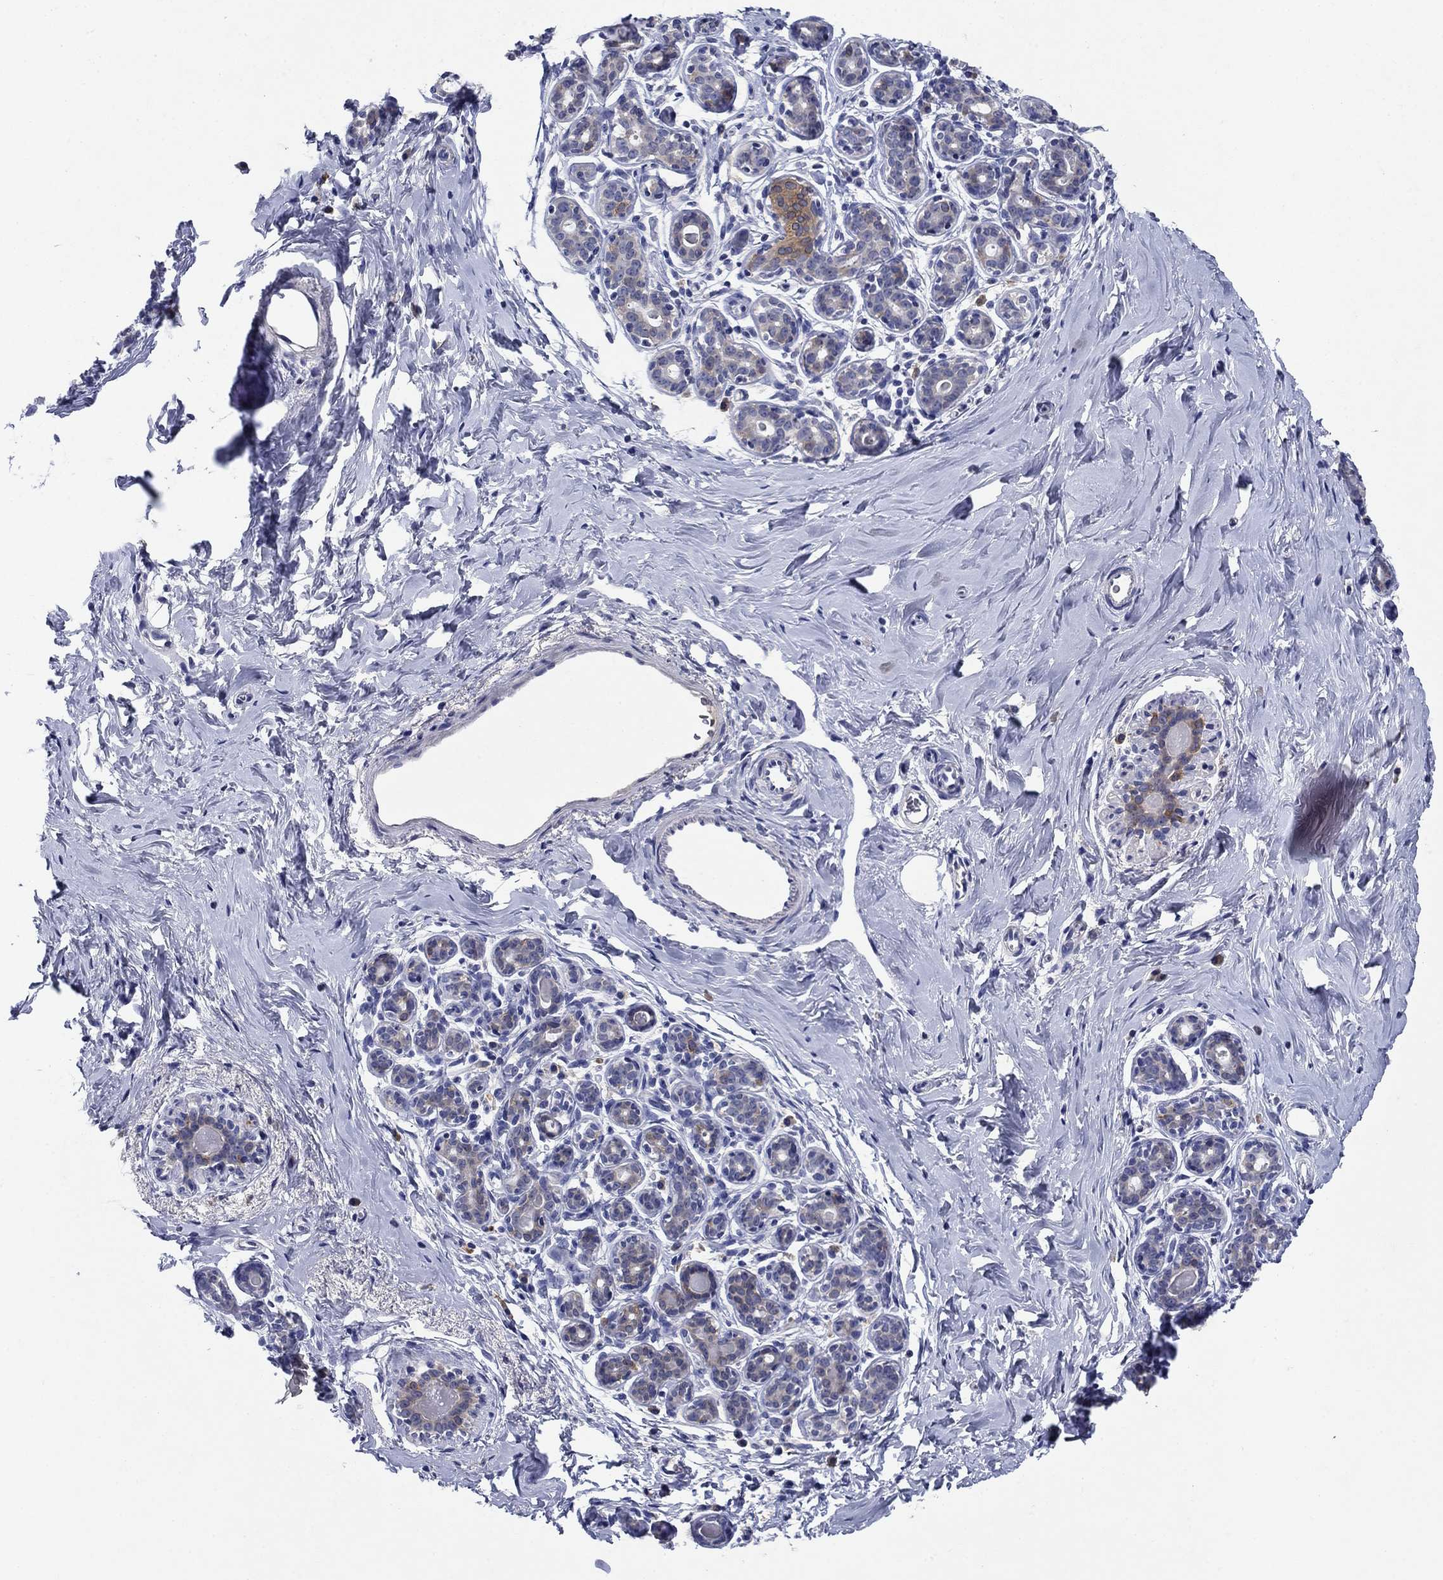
{"staining": {"intensity": "negative", "quantity": "none", "location": "none"}, "tissue": "breast", "cell_type": "Adipocytes", "image_type": "normal", "snomed": [{"axis": "morphology", "description": "Normal tissue, NOS"}, {"axis": "topography", "description": "Skin"}, {"axis": "topography", "description": "Breast"}], "caption": "Photomicrograph shows no protein expression in adipocytes of unremarkable breast. Brightfield microscopy of IHC stained with DAB (3,3'-diaminobenzidine) (brown) and hematoxylin (blue), captured at high magnification.", "gene": "SULT2B1", "patient": {"sex": "female", "age": 43}}